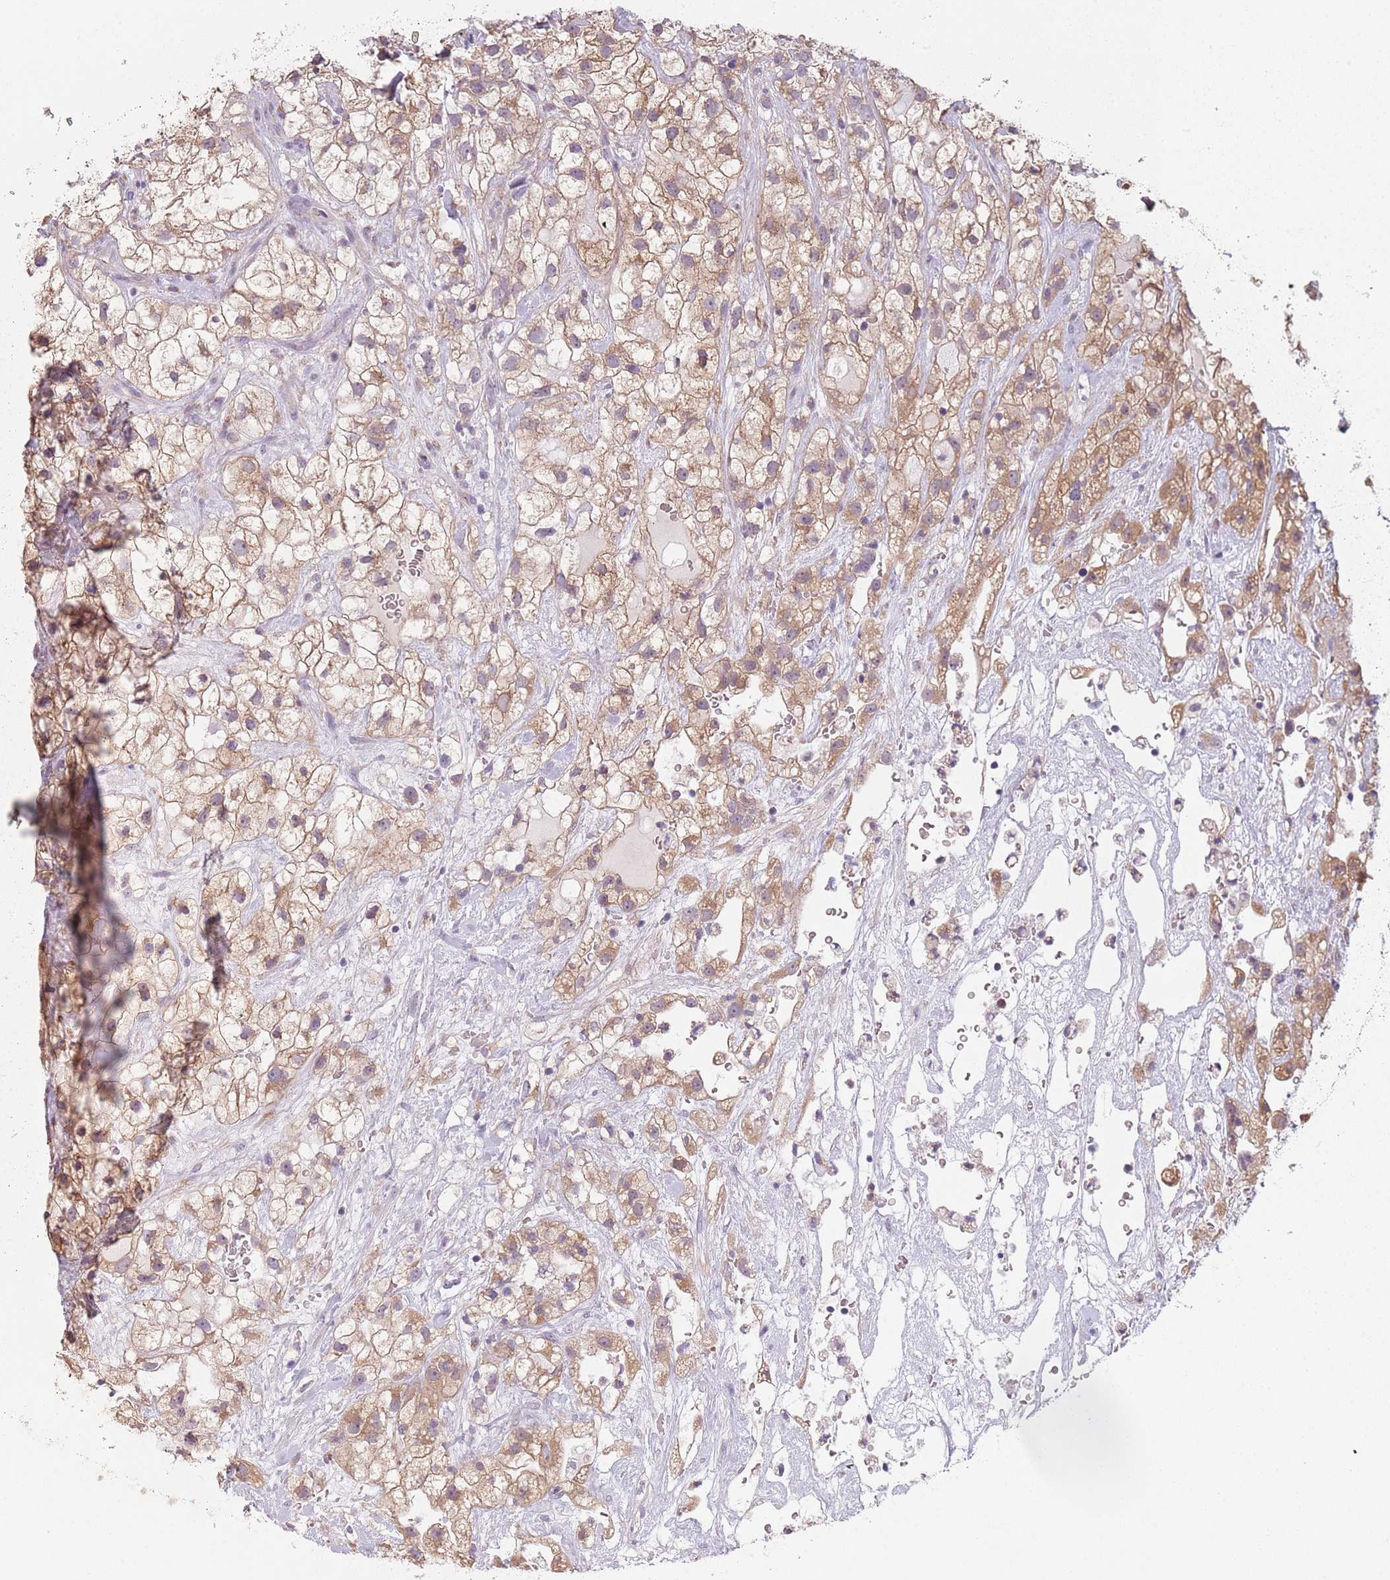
{"staining": {"intensity": "moderate", "quantity": "25%-75%", "location": "cytoplasmic/membranous"}, "tissue": "renal cancer", "cell_type": "Tumor cells", "image_type": "cancer", "snomed": [{"axis": "morphology", "description": "Adenocarcinoma, NOS"}, {"axis": "topography", "description": "Kidney"}], "caption": "Protein expression by immunohistochemistry (IHC) demonstrates moderate cytoplasmic/membranous positivity in about 25%-75% of tumor cells in renal cancer (adenocarcinoma).", "gene": "COQ5", "patient": {"sex": "male", "age": 59}}